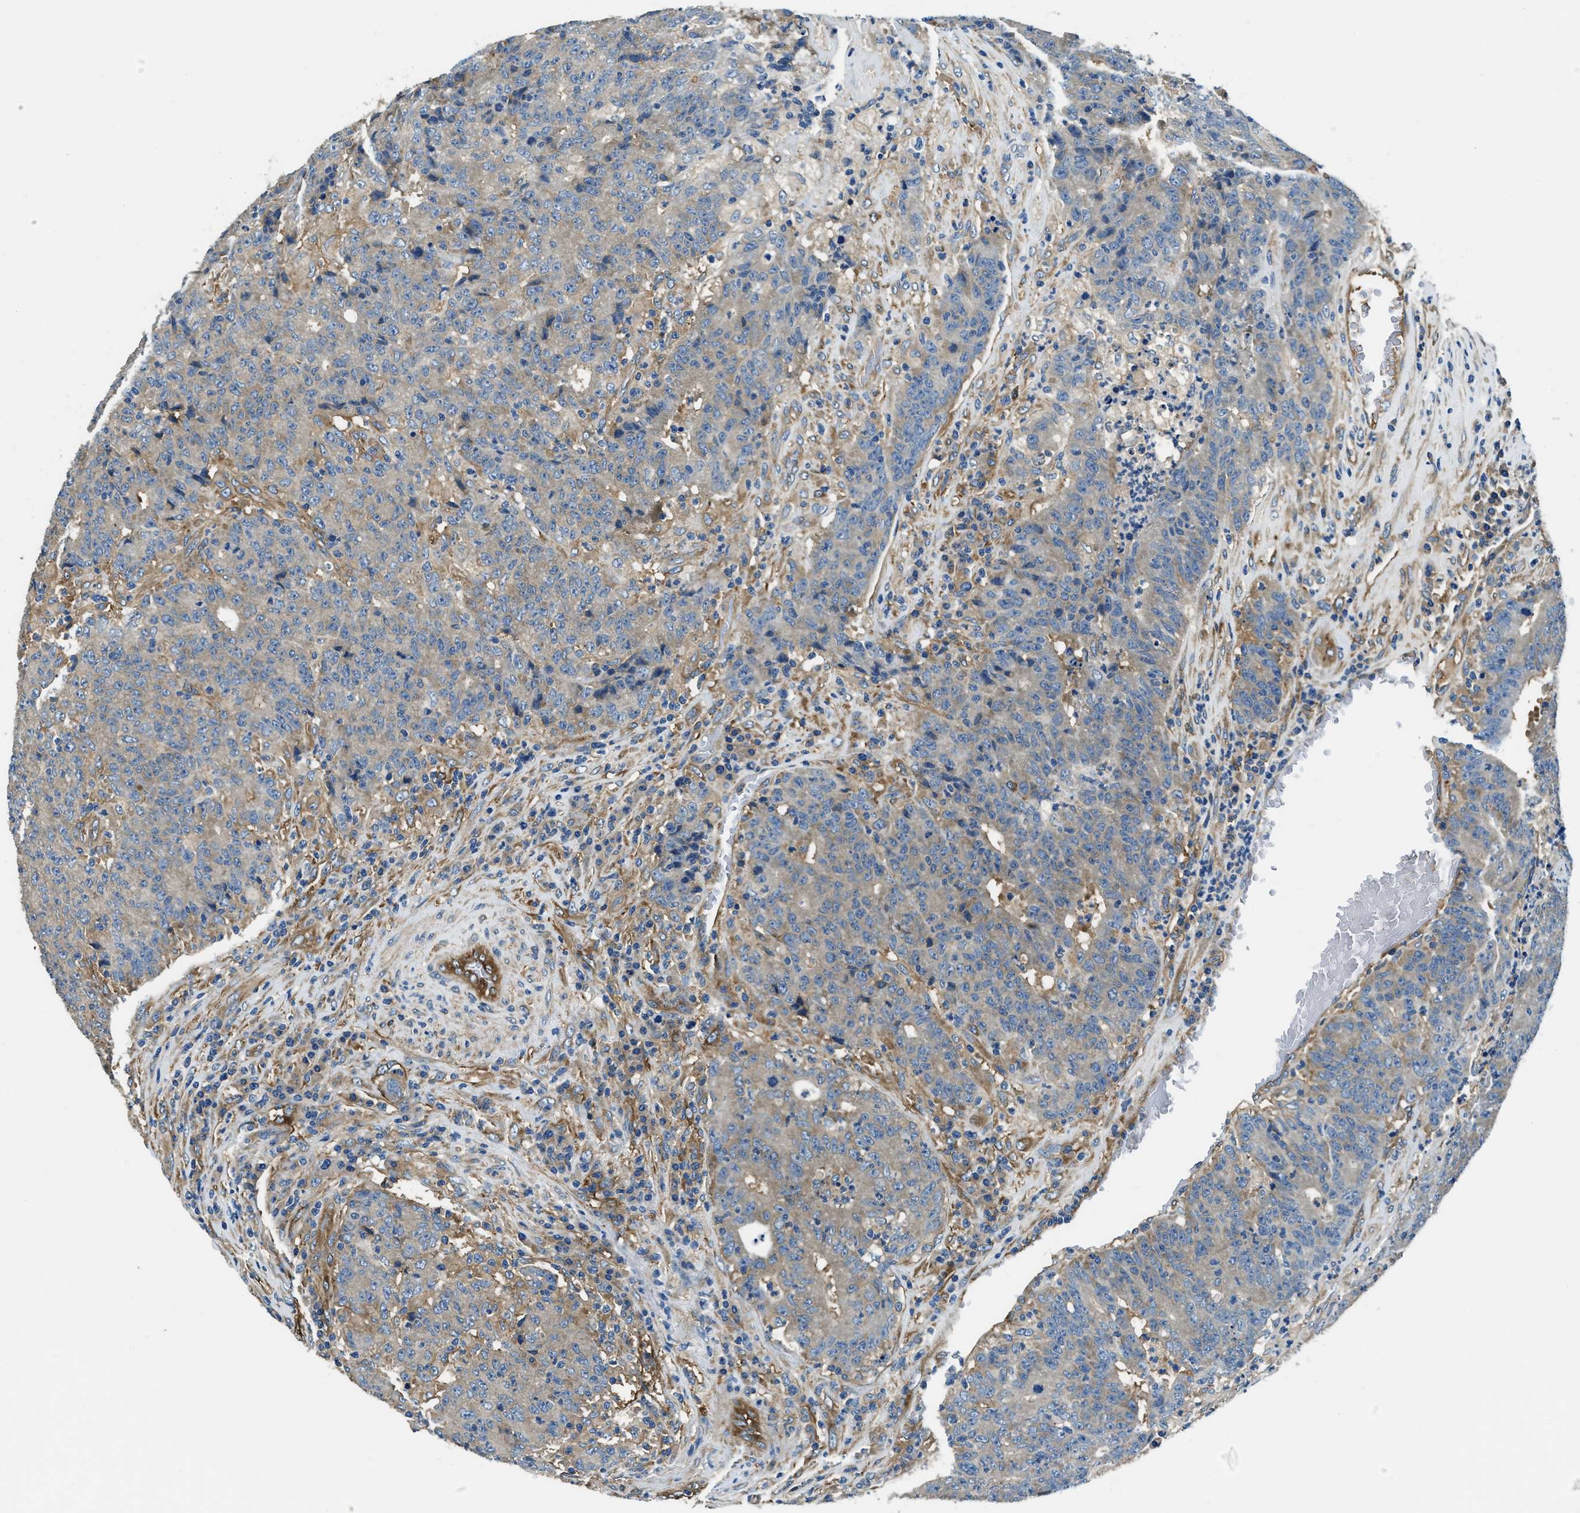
{"staining": {"intensity": "weak", "quantity": "25%-75%", "location": "cytoplasmic/membranous"}, "tissue": "colorectal cancer", "cell_type": "Tumor cells", "image_type": "cancer", "snomed": [{"axis": "morphology", "description": "Normal tissue, NOS"}, {"axis": "morphology", "description": "Adenocarcinoma, NOS"}, {"axis": "topography", "description": "Colon"}], "caption": "Immunohistochemical staining of human adenocarcinoma (colorectal) exhibits low levels of weak cytoplasmic/membranous protein positivity in about 25%-75% of tumor cells.", "gene": "EEA1", "patient": {"sex": "female", "age": 75}}